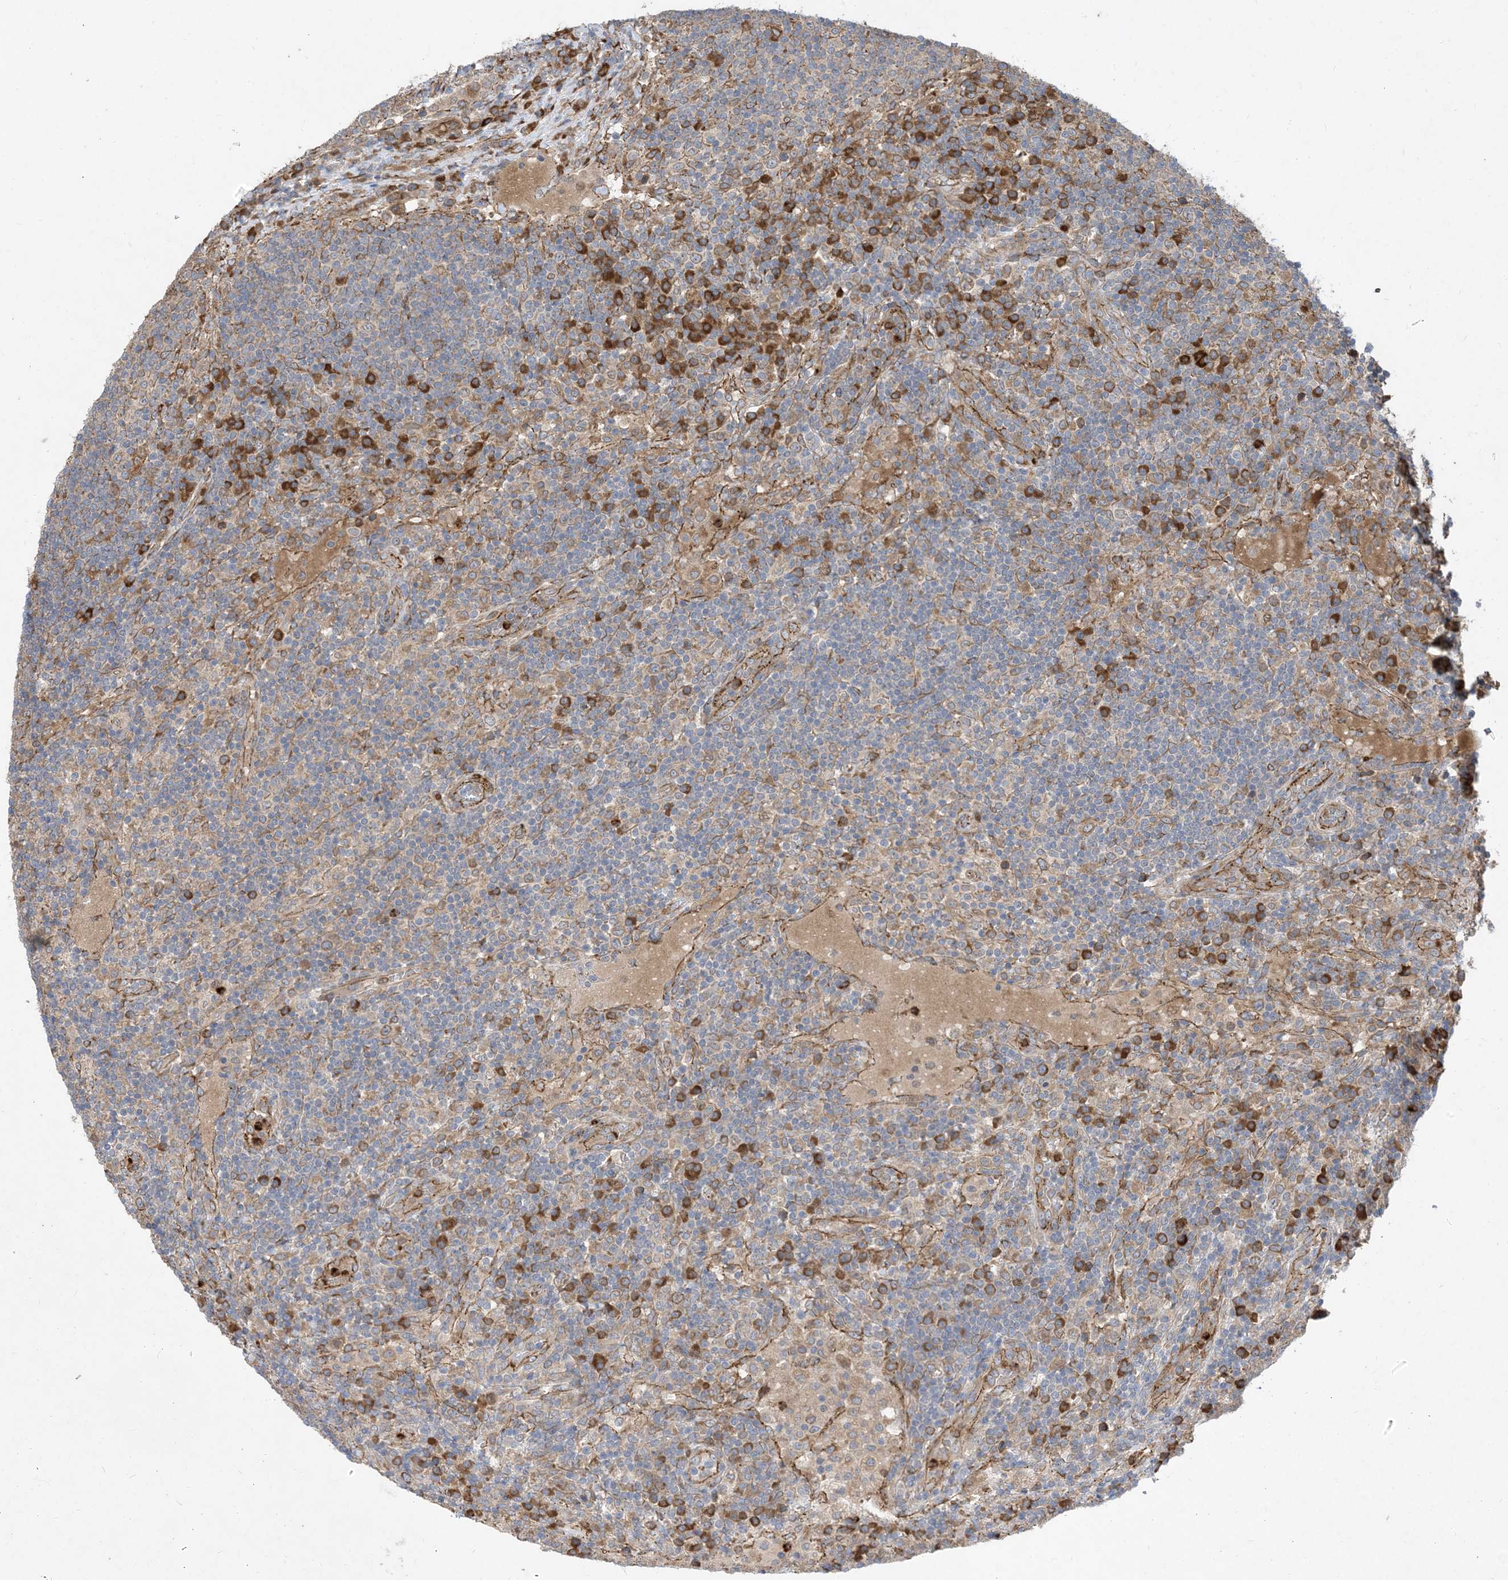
{"staining": {"intensity": "moderate", "quantity": "<25%", "location": "cytoplasmic/membranous"}, "tissue": "lymph node", "cell_type": "Non-germinal center cells", "image_type": "normal", "snomed": [{"axis": "morphology", "description": "Normal tissue, NOS"}, {"axis": "topography", "description": "Lymph node"}], "caption": "IHC micrograph of benign lymph node: lymph node stained using immunohistochemistry exhibits low levels of moderate protein expression localized specifically in the cytoplasmic/membranous of non-germinal center cells, appearing as a cytoplasmic/membranous brown color.", "gene": "OTOP1", "patient": {"sex": "female", "age": 53}}